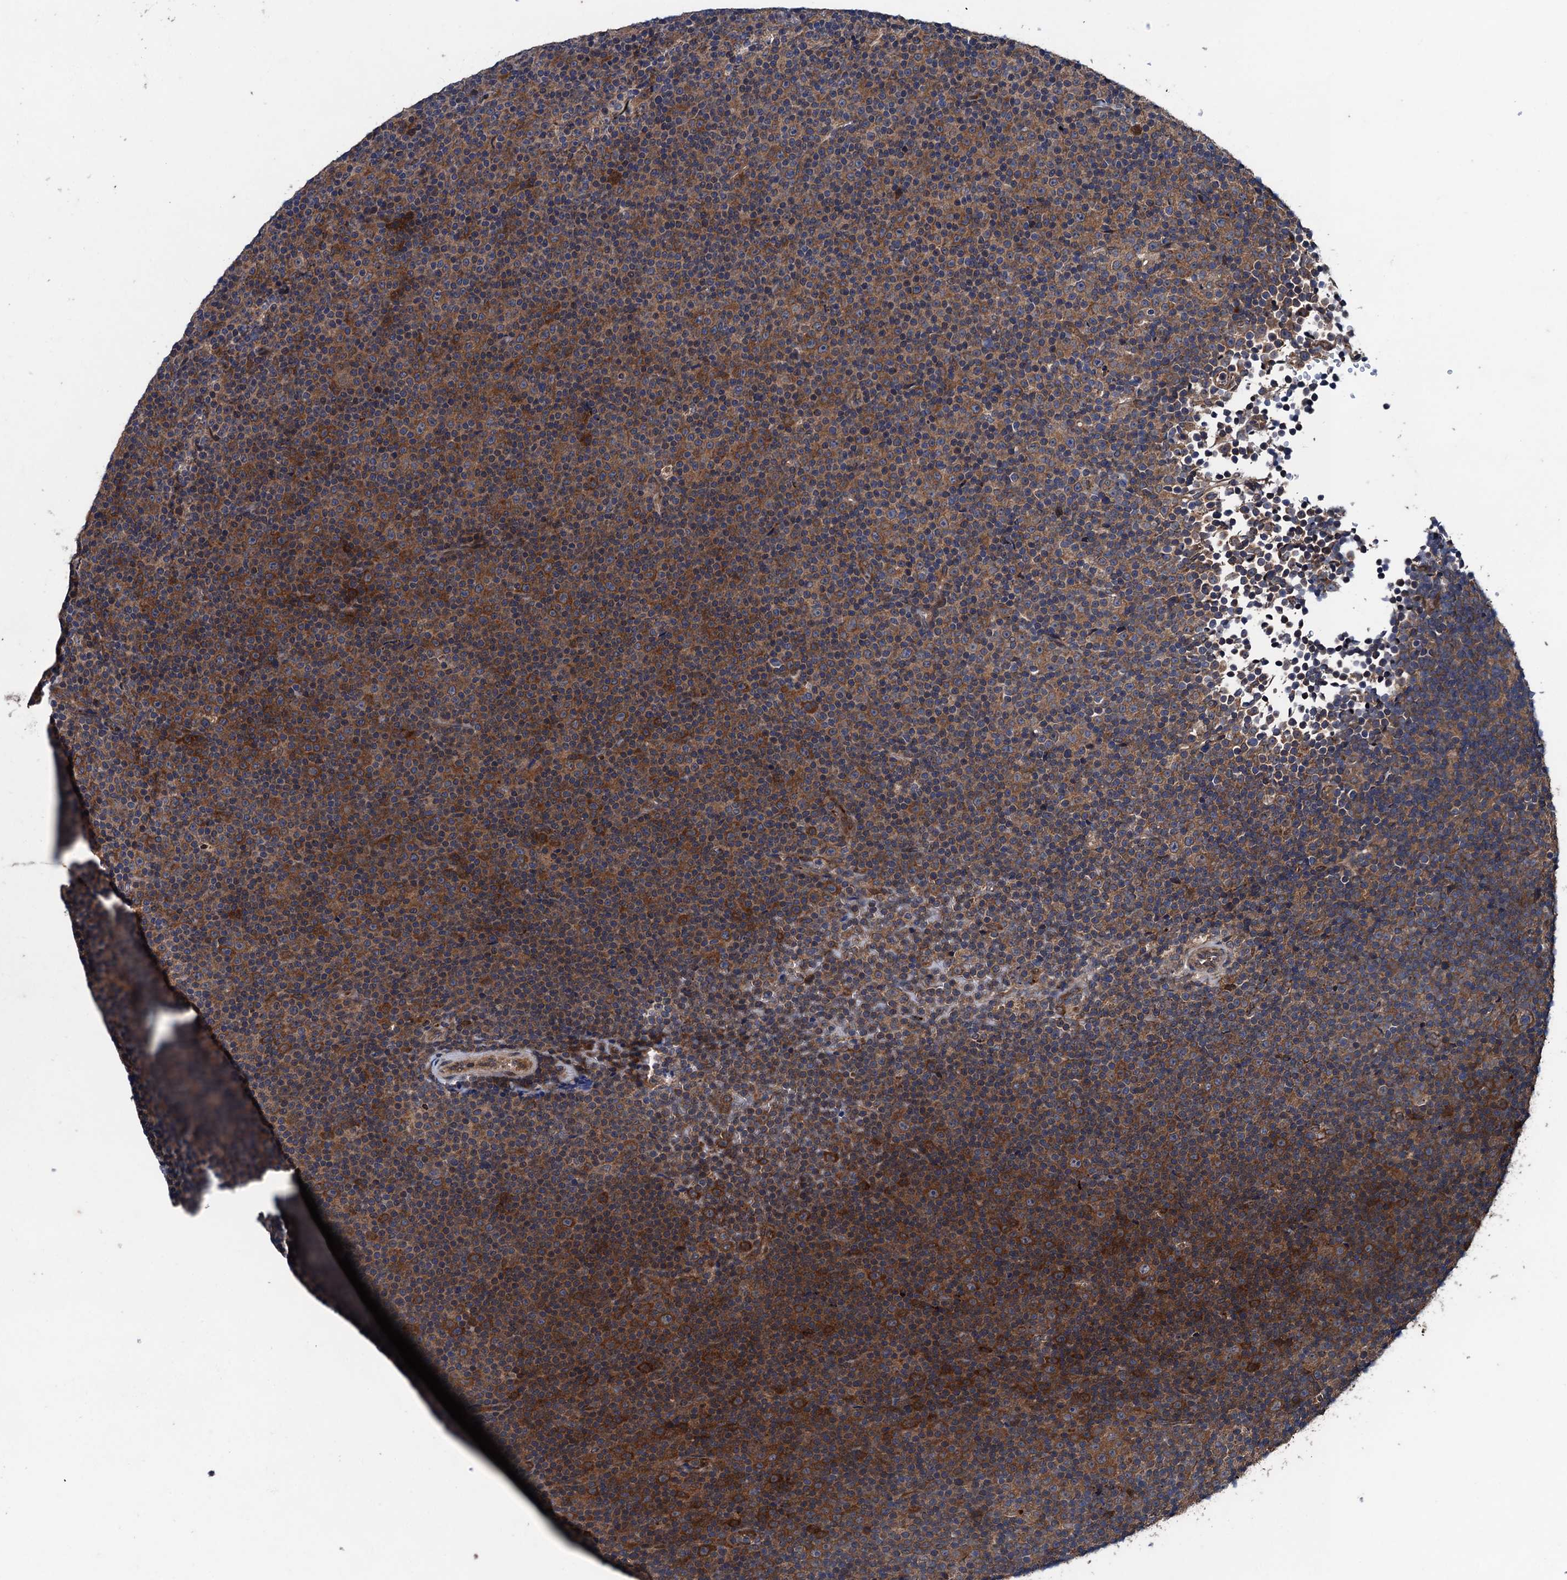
{"staining": {"intensity": "moderate", "quantity": ">75%", "location": "cytoplasmic/membranous"}, "tissue": "lymphoma", "cell_type": "Tumor cells", "image_type": "cancer", "snomed": [{"axis": "morphology", "description": "Malignant lymphoma, non-Hodgkin's type, Low grade"}, {"axis": "topography", "description": "Lymph node"}], "caption": "Low-grade malignant lymphoma, non-Hodgkin's type tissue exhibits moderate cytoplasmic/membranous positivity in about >75% of tumor cells The staining was performed using DAB (3,3'-diaminobenzidine) to visualize the protein expression in brown, while the nuclei were stained in blue with hematoxylin (Magnification: 20x).", "gene": "BLTP3B", "patient": {"sex": "female", "age": 67}}